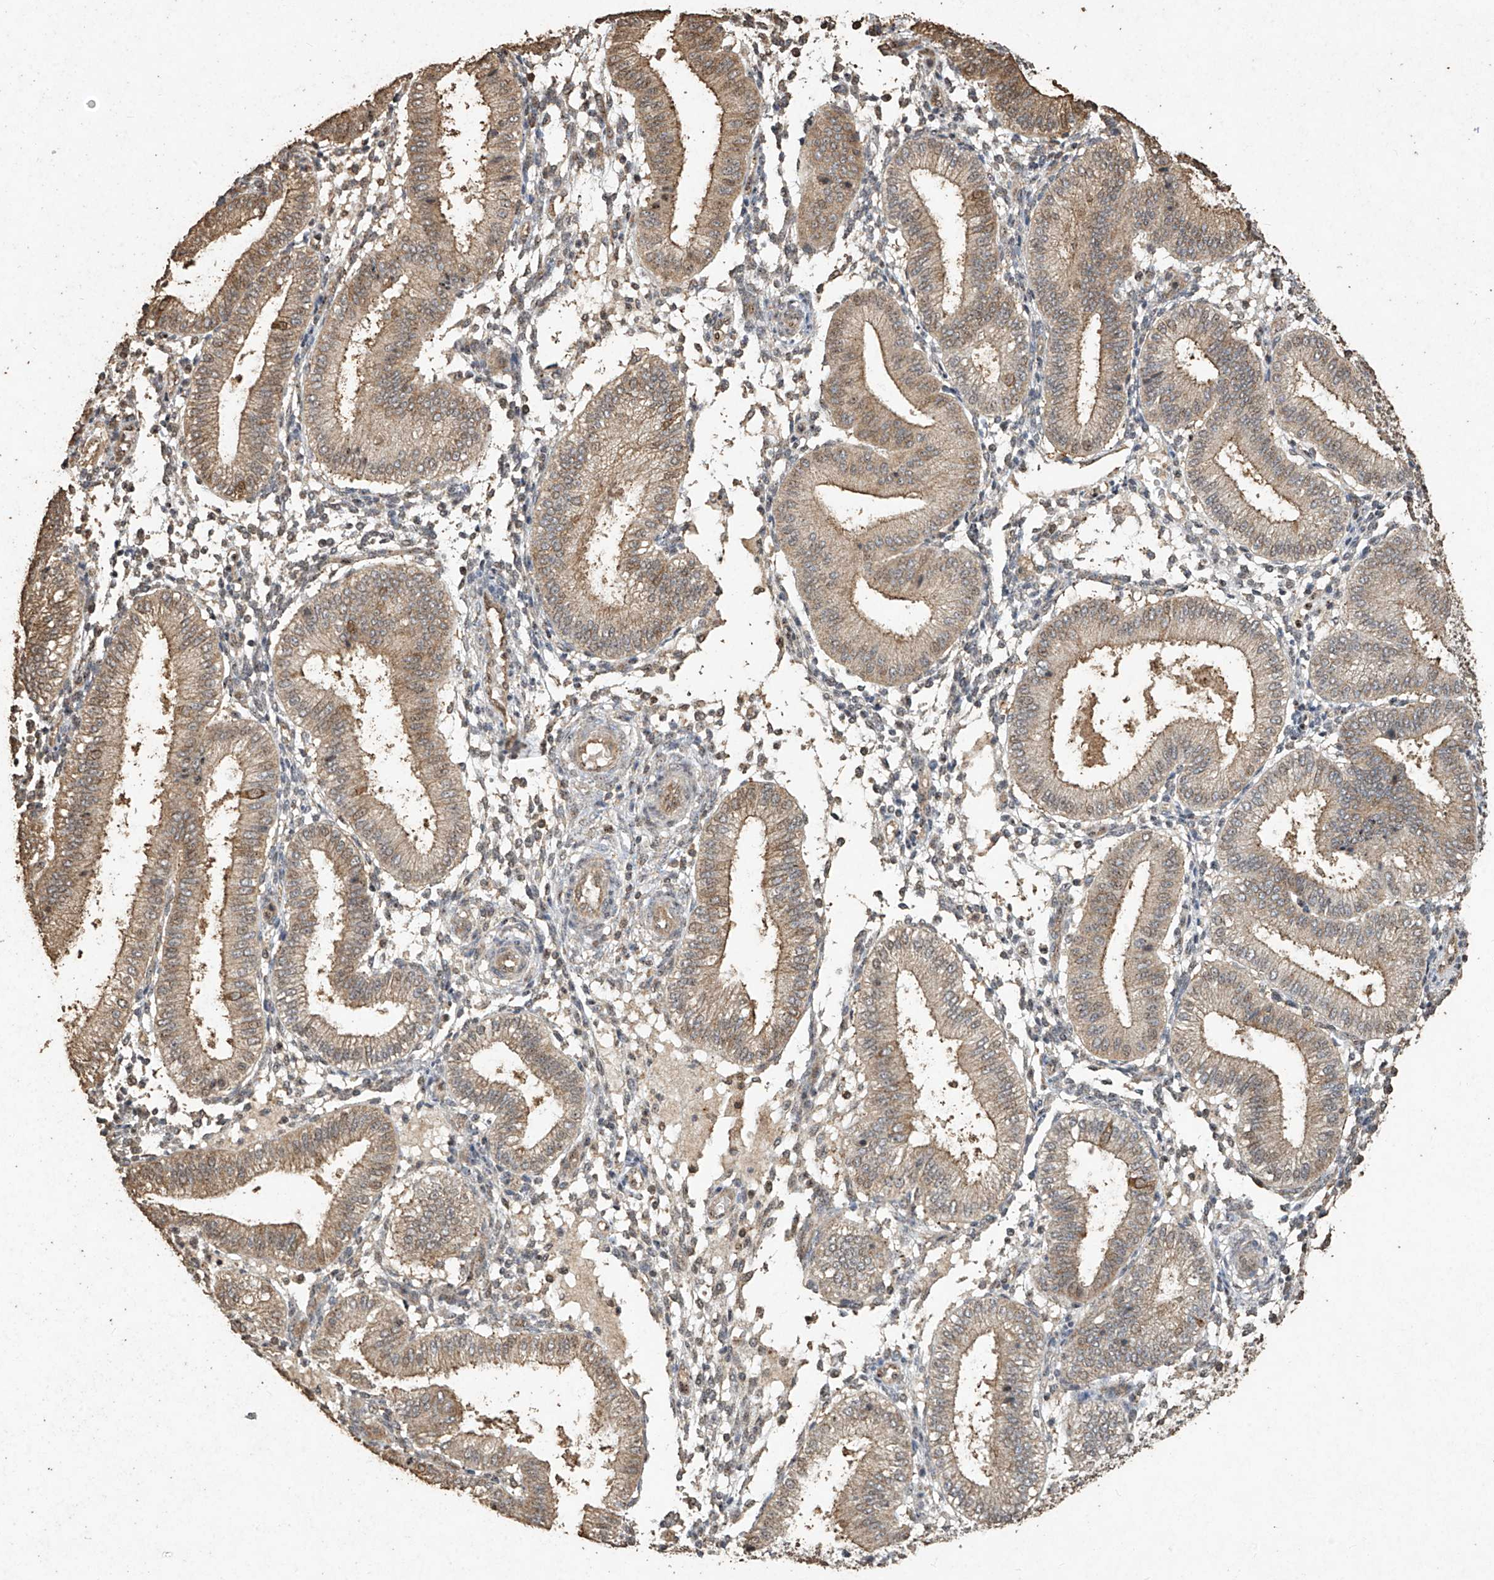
{"staining": {"intensity": "moderate", "quantity": "<25%", "location": "cytoplasmic/membranous"}, "tissue": "endometrium", "cell_type": "Cells in endometrial stroma", "image_type": "normal", "snomed": [{"axis": "morphology", "description": "Normal tissue, NOS"}, {"axis": "topography", "description": "Endometrium"}], "caption": "Immunohistochemistry (IHC) photomicrograph of normal endometrium: endometrium stained using immunohistochemistry displays low levels of moderate protein expression localized specifically in the cytoplasmic/membranous of cells in endometrial stroma, appearing as a cytoplasmic/membranous brown color.", "gene": "ERBB3", "patient": {"sex": "female", "age": 39}}